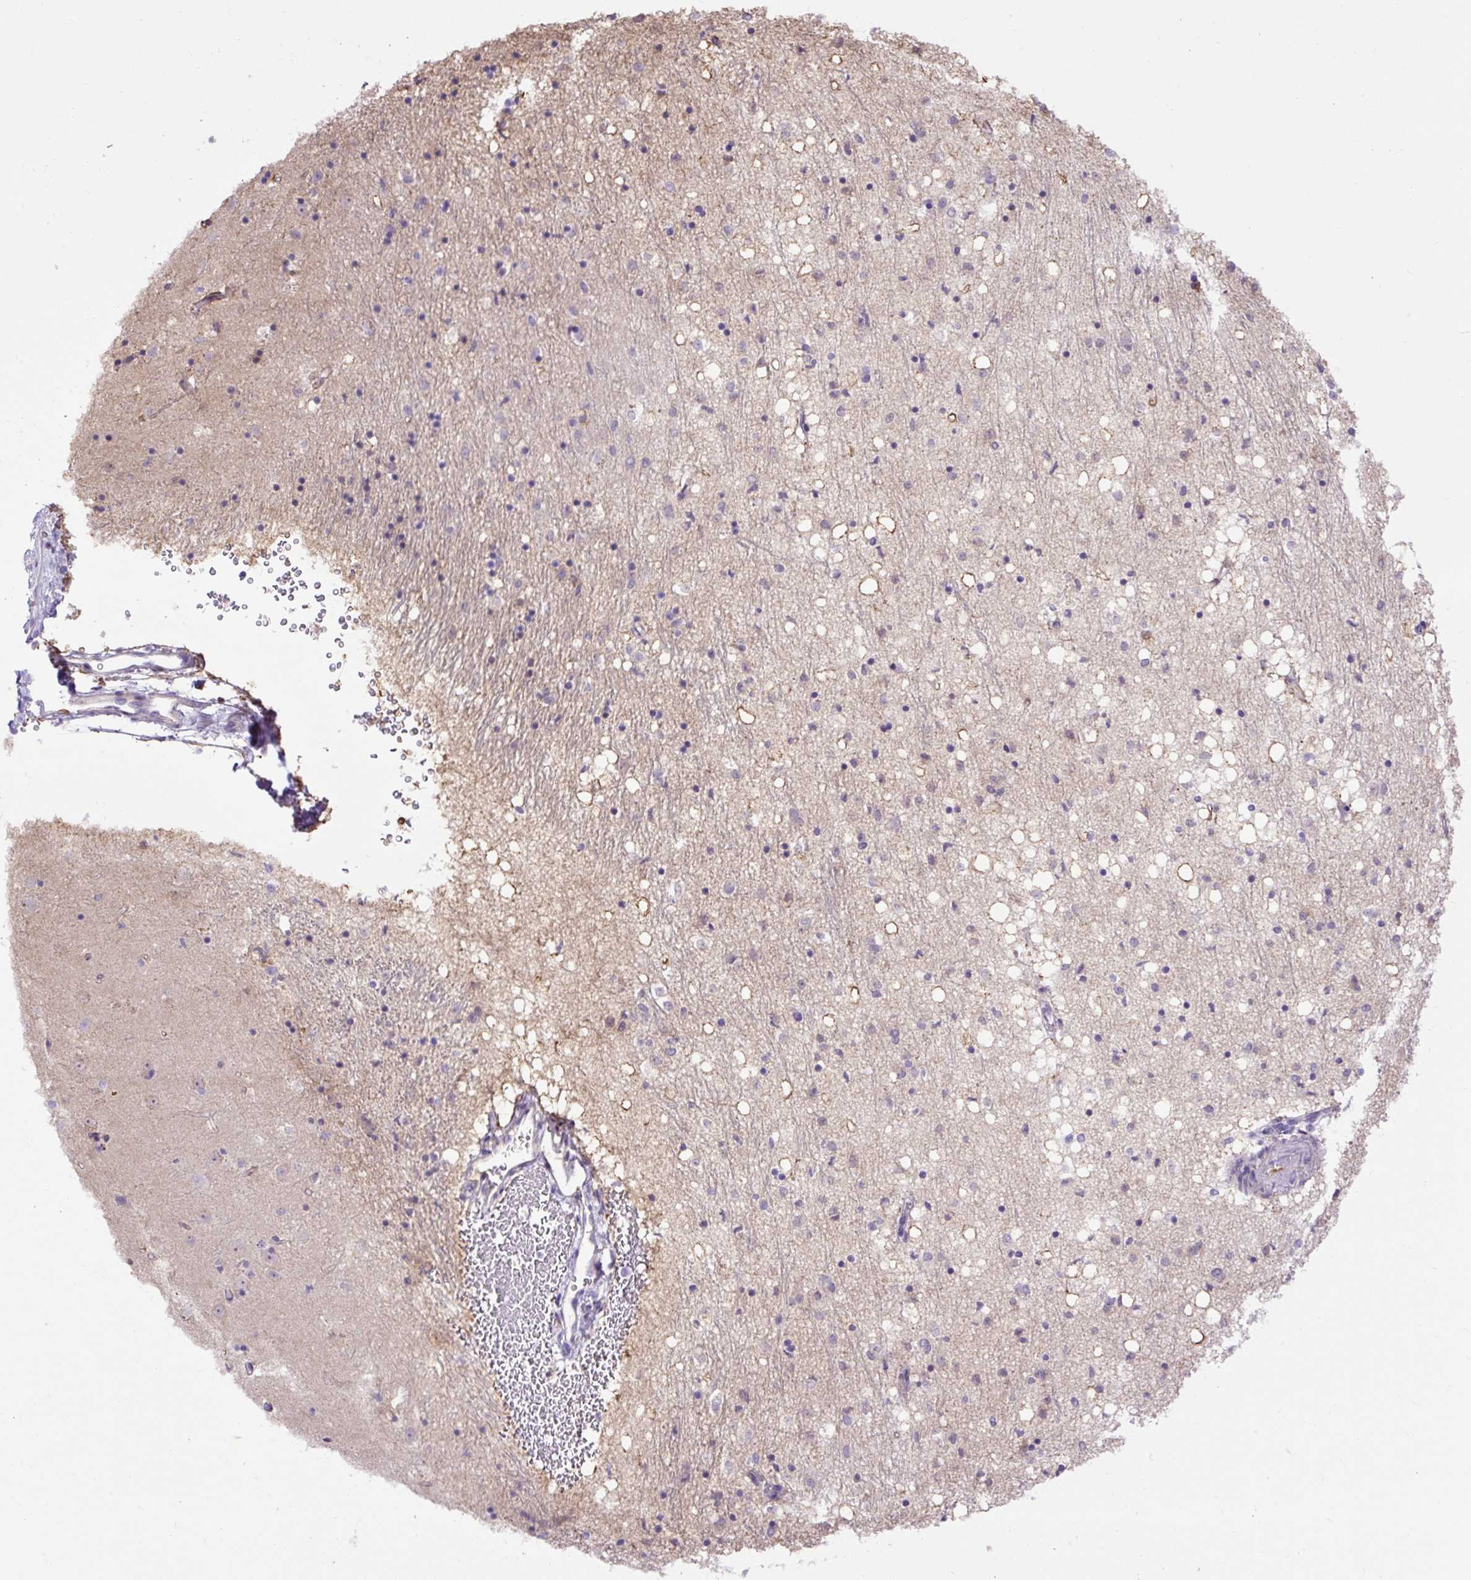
{"staining": {"intensity": "negative", "quantity": "none", "location": "none"}, "tissue": "caudate", "cell_type": "Glial cells", "image_type": "normal", "snomed": [{"axis": "morphology", "description": "Normal tissue, NOS"}, {"axis": "topography", "description": "Lateral ventricle wall"}], "caption": "An immunohistochemistry (IHC) photomicrograph of normal caudate is shown. There is no staining in glial cells of caudate. (Immunohistochemistry (ihc), brightfield microscopy, high magnification).", "gene": "SPTBN5", "patient": {"sex": "male", "age": 58}}